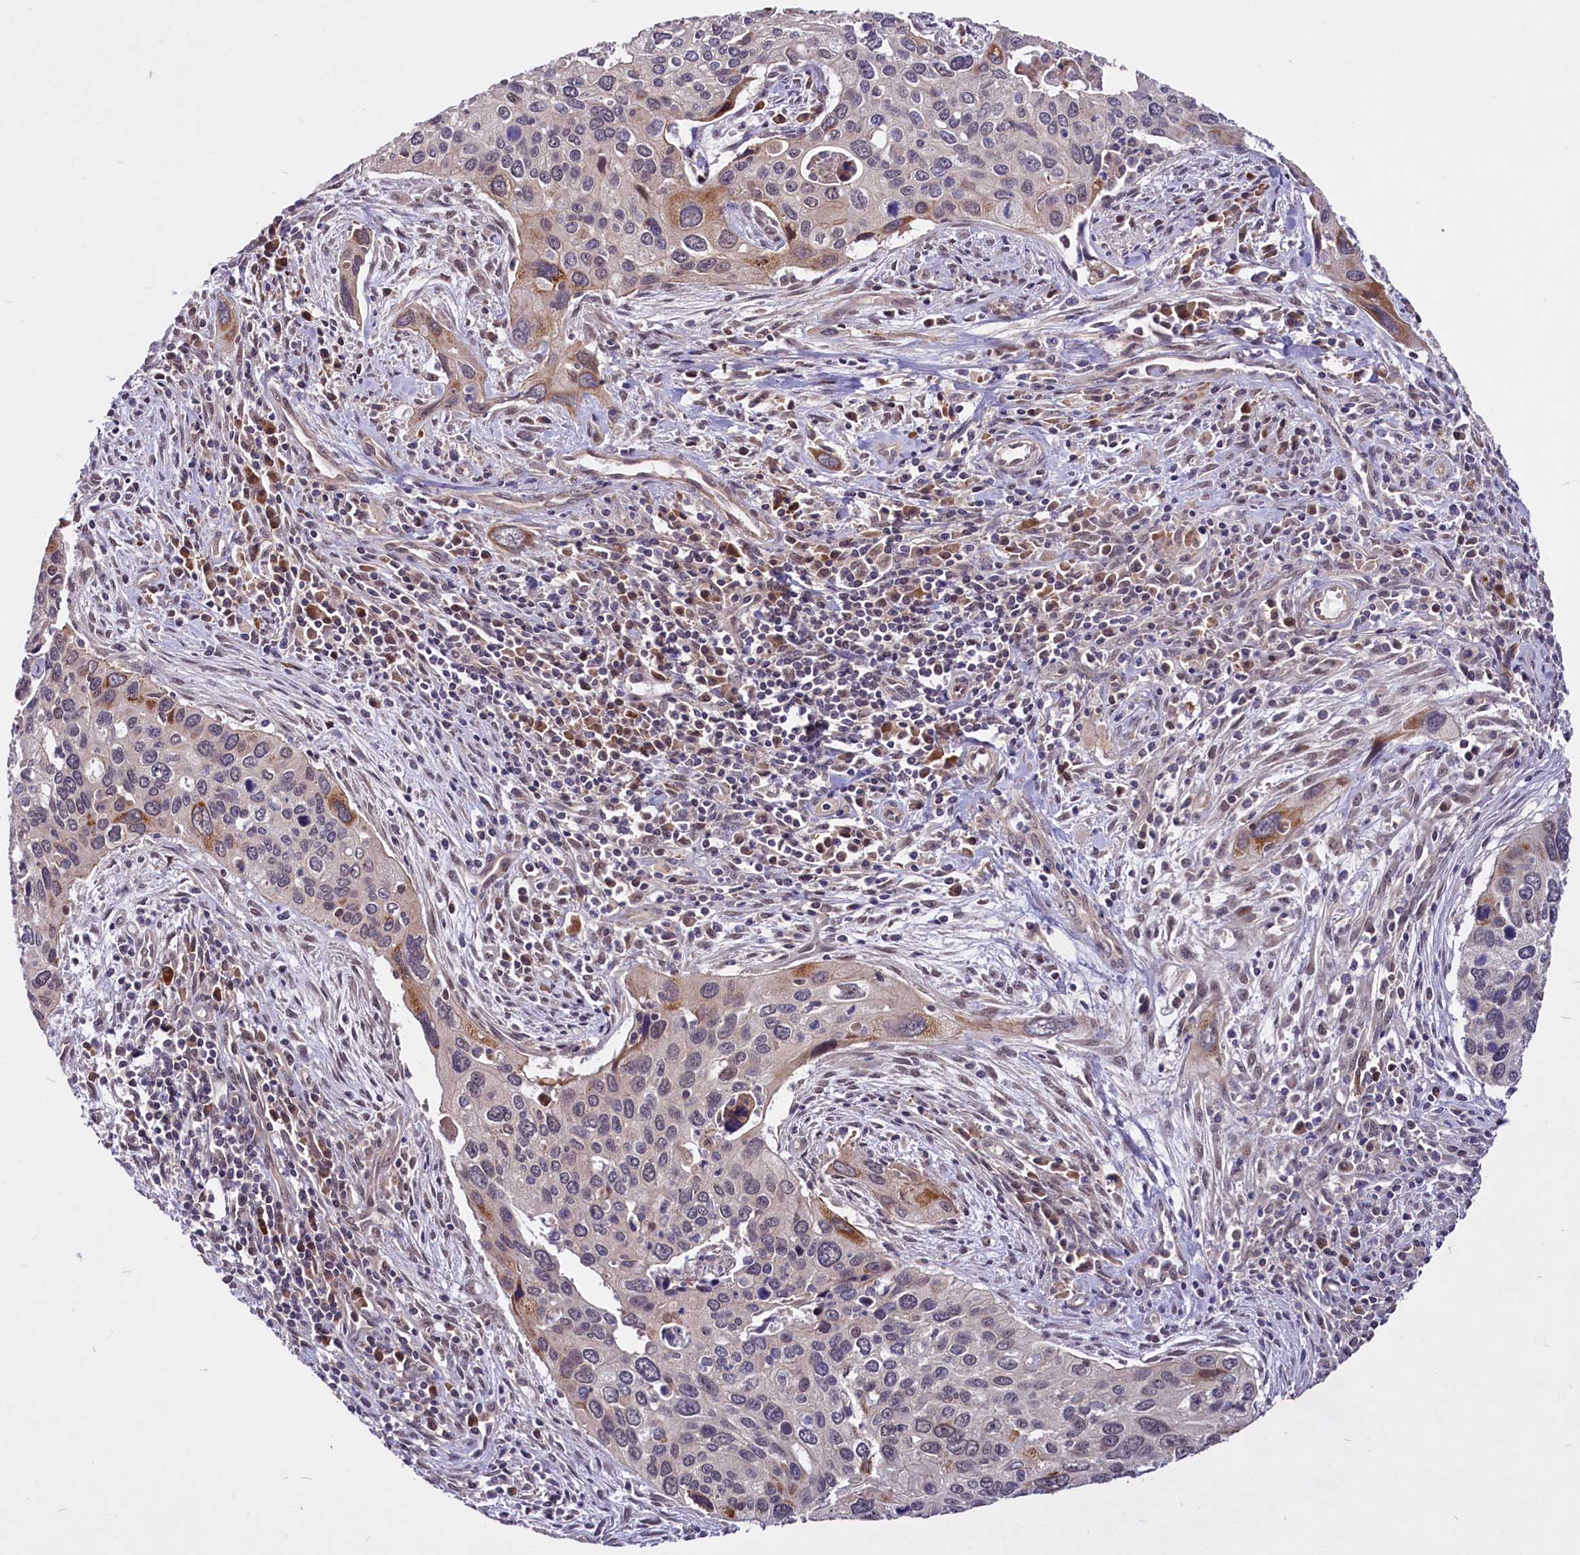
{"staining": {"intensity": "weak", "quantity": "<25%", "location": "cytoplasmic/membranous"}, "tissue": "cervical cancer", "cell_type": "Tumor cells", "image_type": "cancer", "snomed": [{"axis": "morphology", "description": "Squamous cell carcinoma, NOS"}, {"axis": "topography", "description": "Cervix"}], "caption": "Protein analysis of squamous cell carcinoma (cervical) exhibits no significant positivity in tumor cells.", "gene": "UBE3A", "patient": {"sex": "female", "age": 55}}